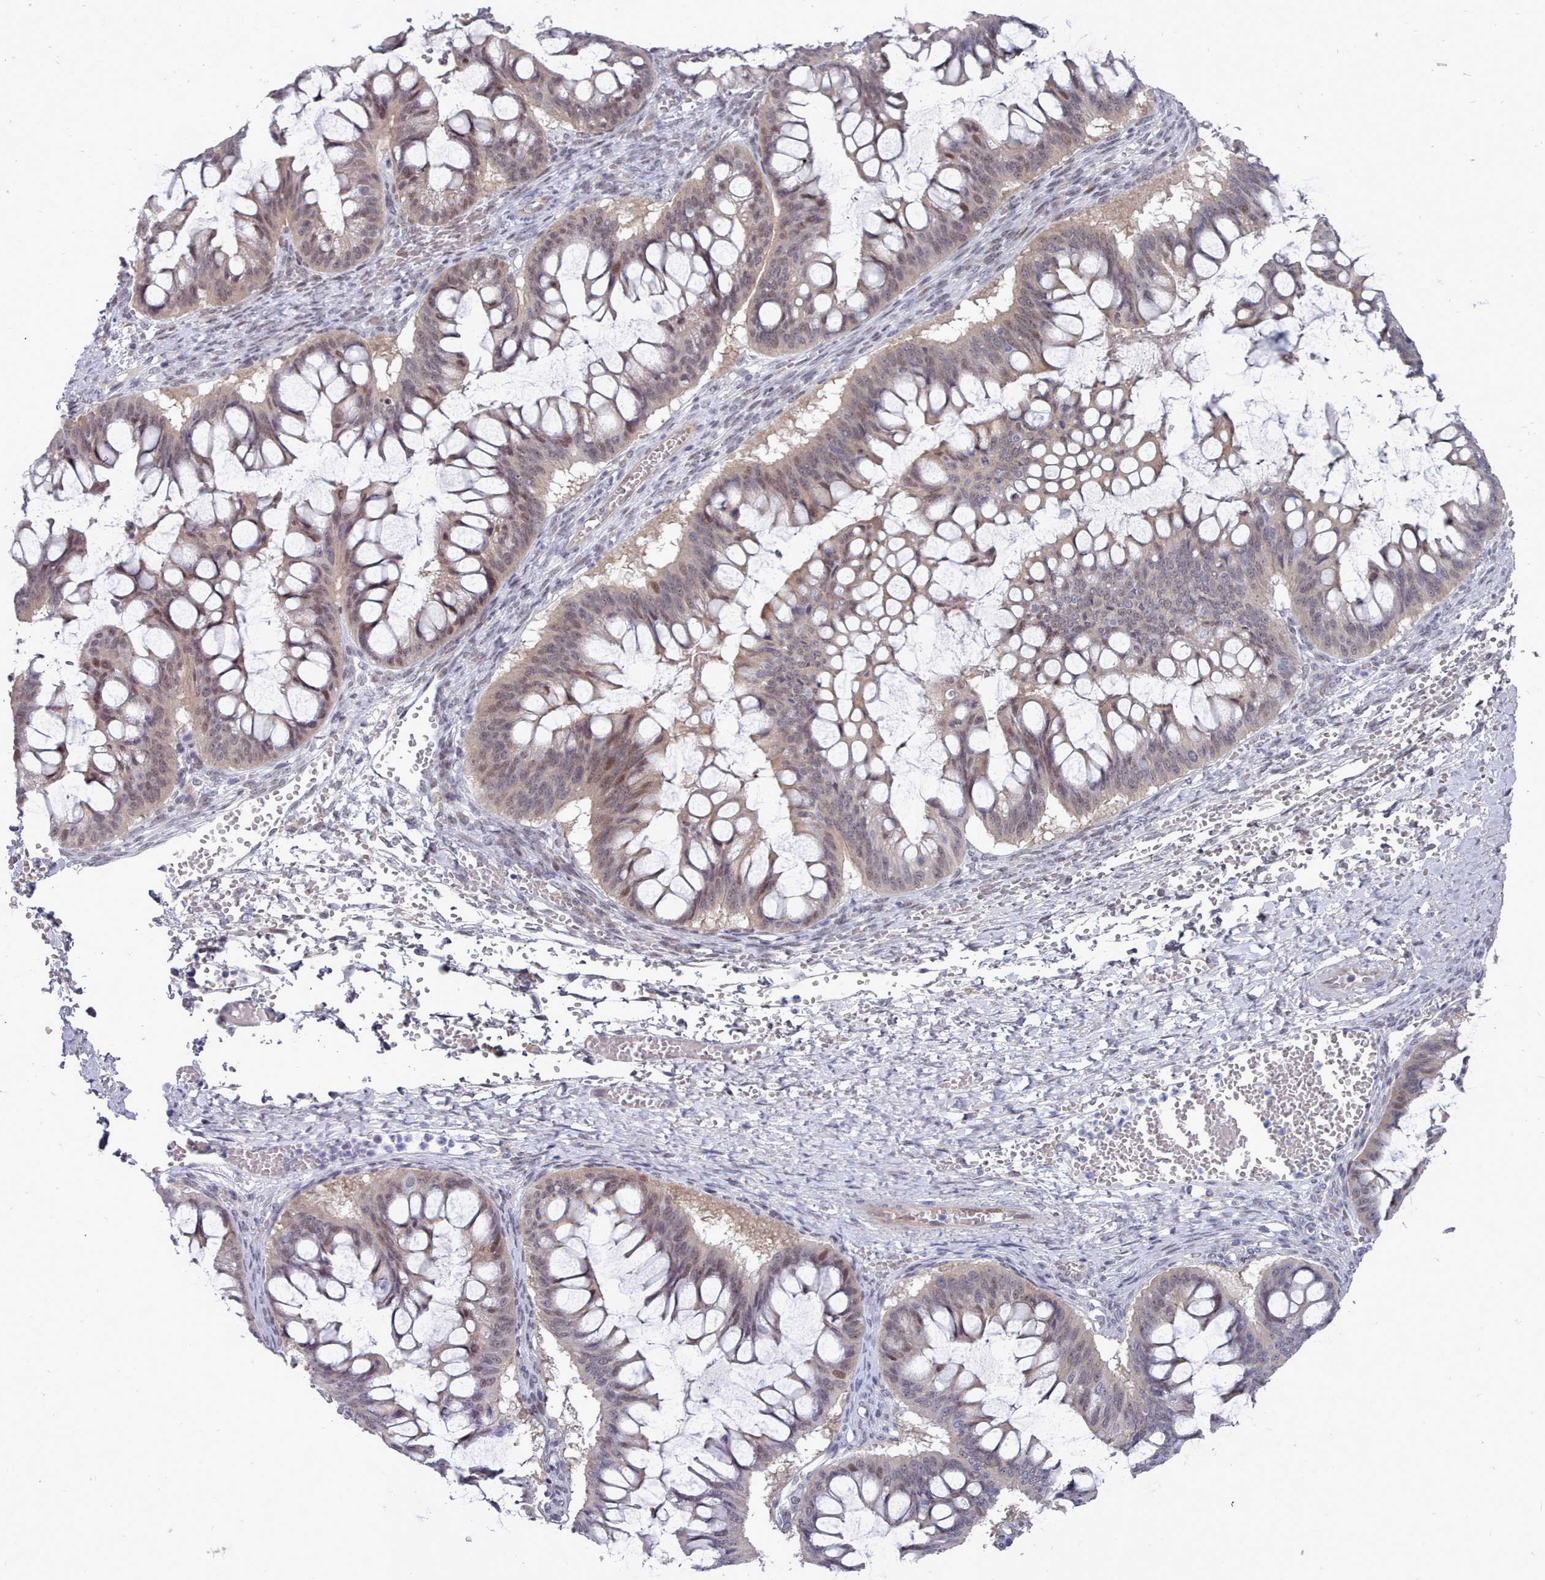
{"staining": {"intensity": "moderate", "quantity": "25%-75%", "location": "cytoplasmic/membranous,nuclear"}, "tissue": "ovarian cancer", "cell_type": "Tumor cells", "image_type": "cancer", "snomed": [{"axis": "morphology", "description": "Cystadenocarcinoma, mucinous, NOS"}, {"axis": "topography", "description": "Ovary"}], "caption": "Protein staining reveals moderate cytoplasmic/membranous and nuclear staining in approximately 25%-75% of tumor cells in mucinous cystadenocarcinoma (ovarian).", "gene": "GINS1", "patient": {"sex": "female", "age": 73}}